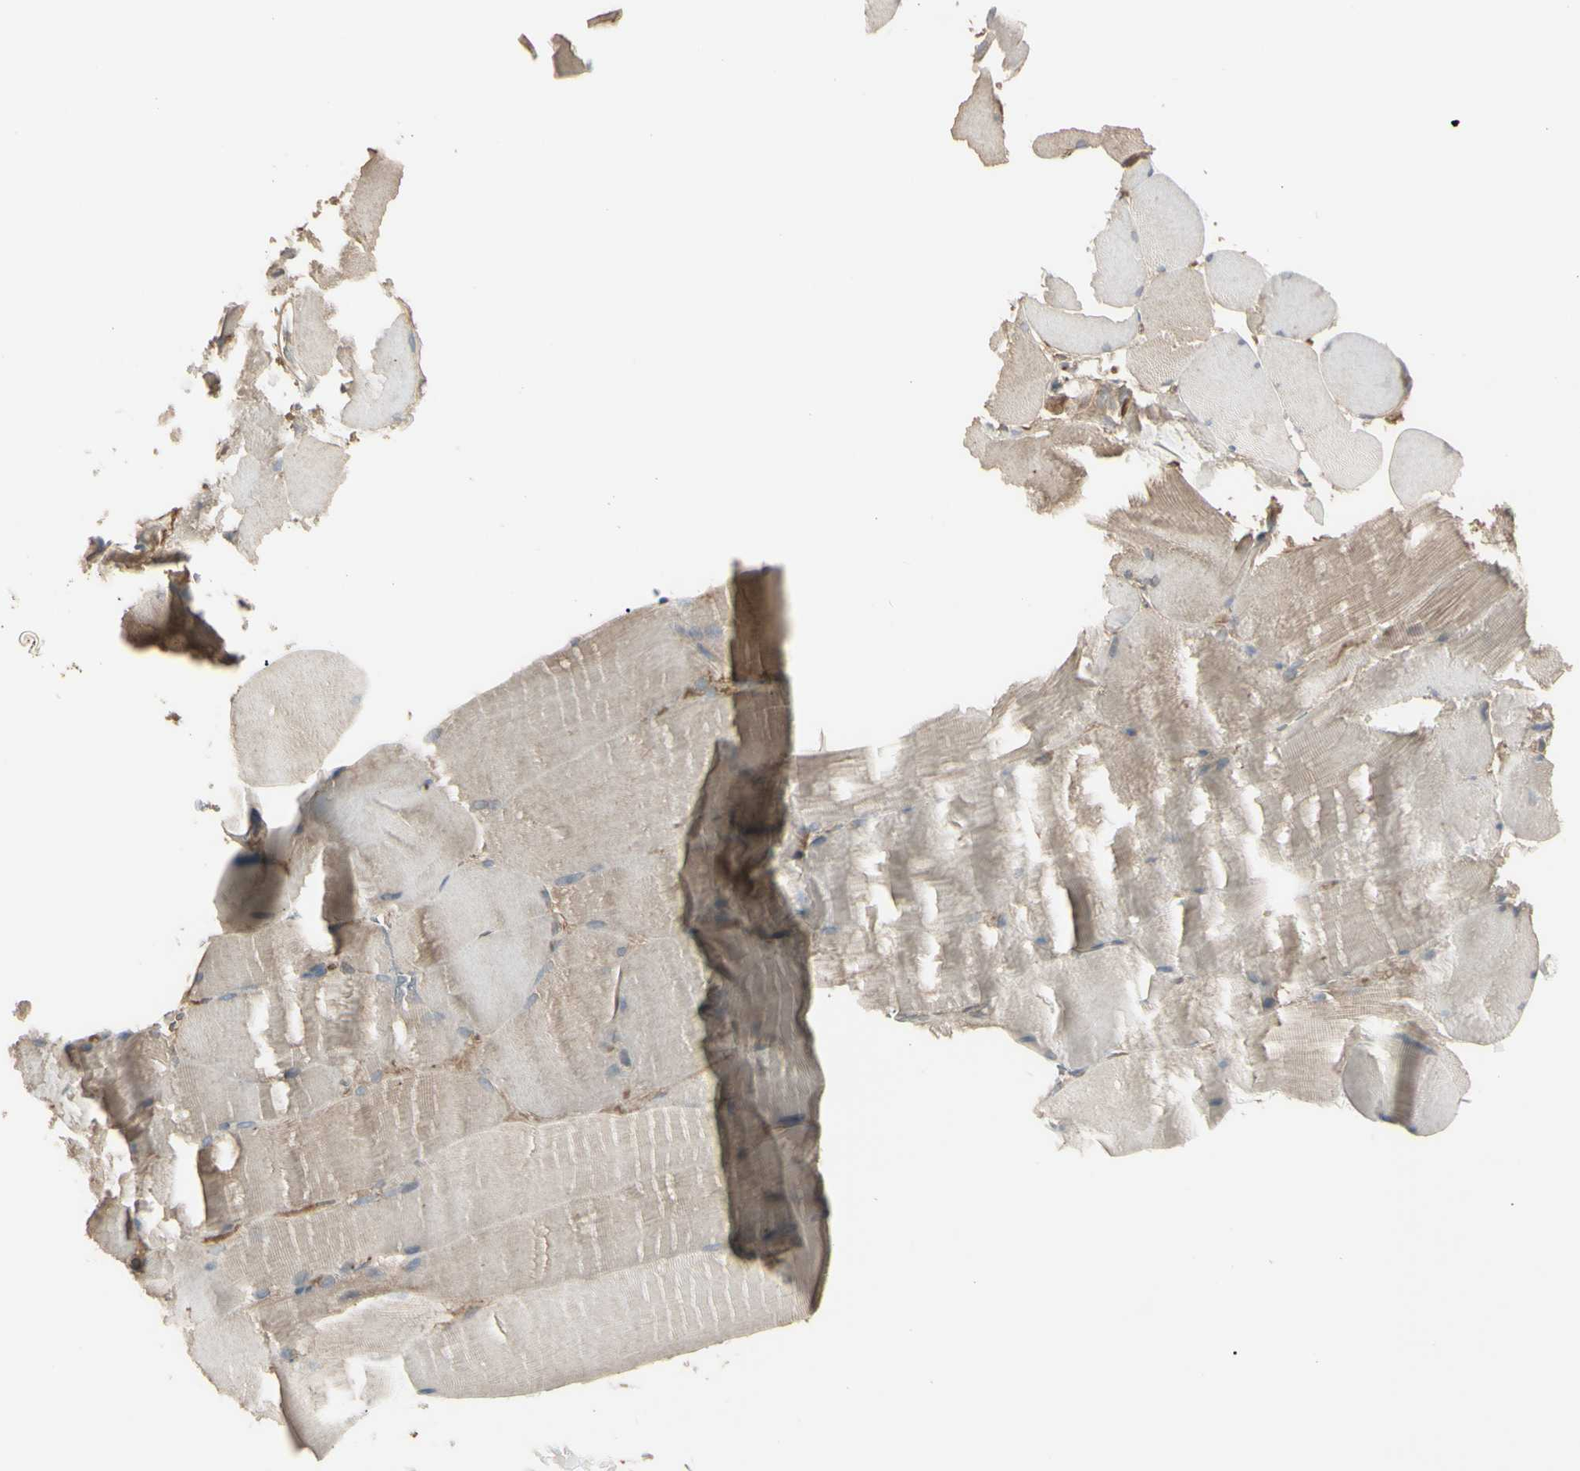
{"staining": {"intensity": "weak", "quantity": "<25%", "location": "cytoplasmic/membranous"}, "tissue": "skeletal muscle", "cell_type": "Myocytes", "image_type": "normal", "snomed": [{"axis": "morphology", "description": "Normal tissue, NOS"}, {"axis": "topography", "description": "Skin"}, {"axis": "topography", "description": "Skeletal muscle"}], "caption": "IHC image of benign human skeletal muscle stained for a protein (brown), which demonstrates no staining in myocytes.", "gene": "CD276", "patient": {"sex": "male", "age": 83}}